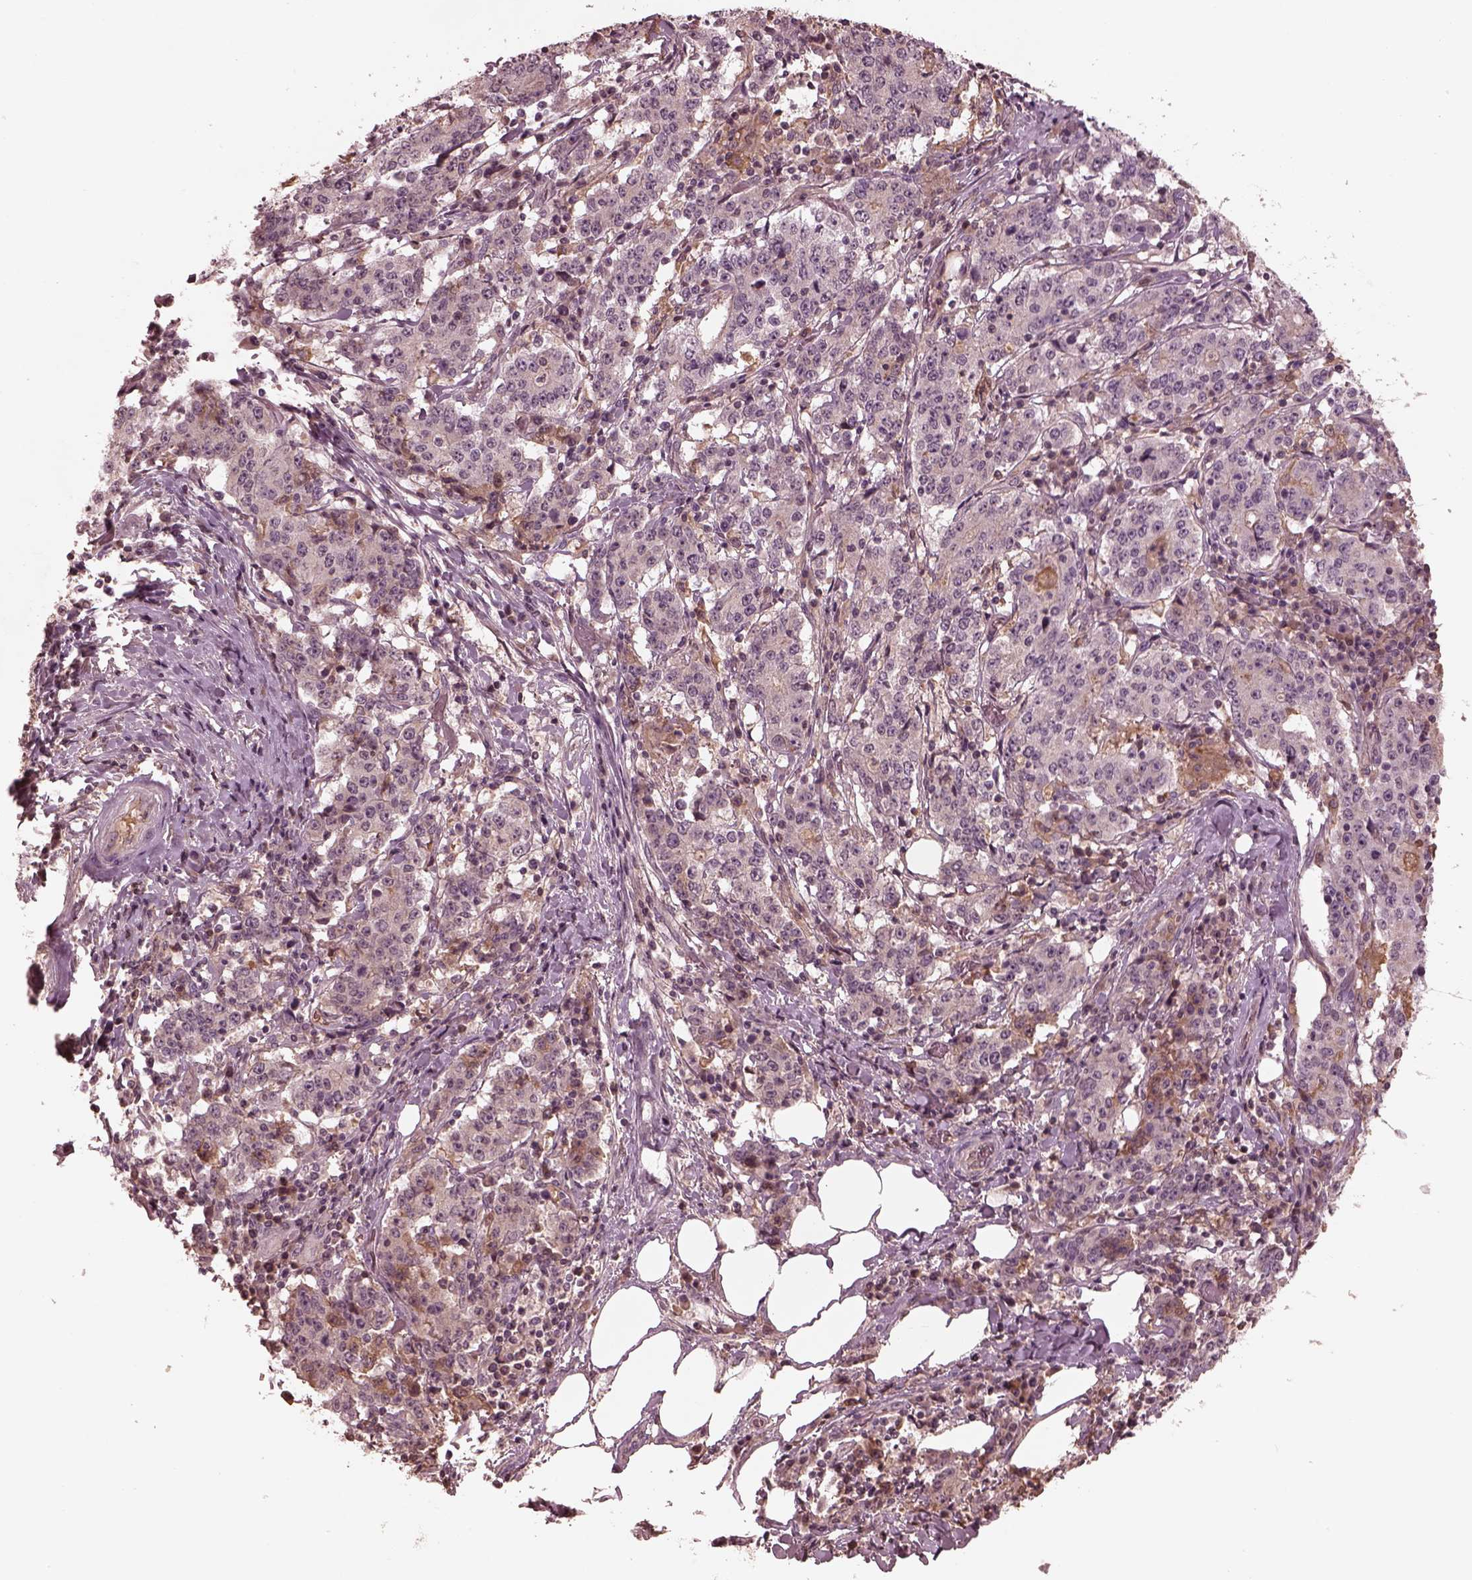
{"staining": {"intensity": "negative", "quantity": "none", "location": "none"}, "tissue": "stomach cancer", "cell_type": "Tumor cells", "image_type": "cancer", "snomed": [{"axis": "morphology", "description": "Adenocarcinoma, NOS"}, {"axis": "topography", "description": "Stomach"}], "caption": "Tumor cells are negative for brown protein staining in stomach cancer (adenocarcinoma).", "gene": "TF", "patient": {"sex": "male", "age": 59}}